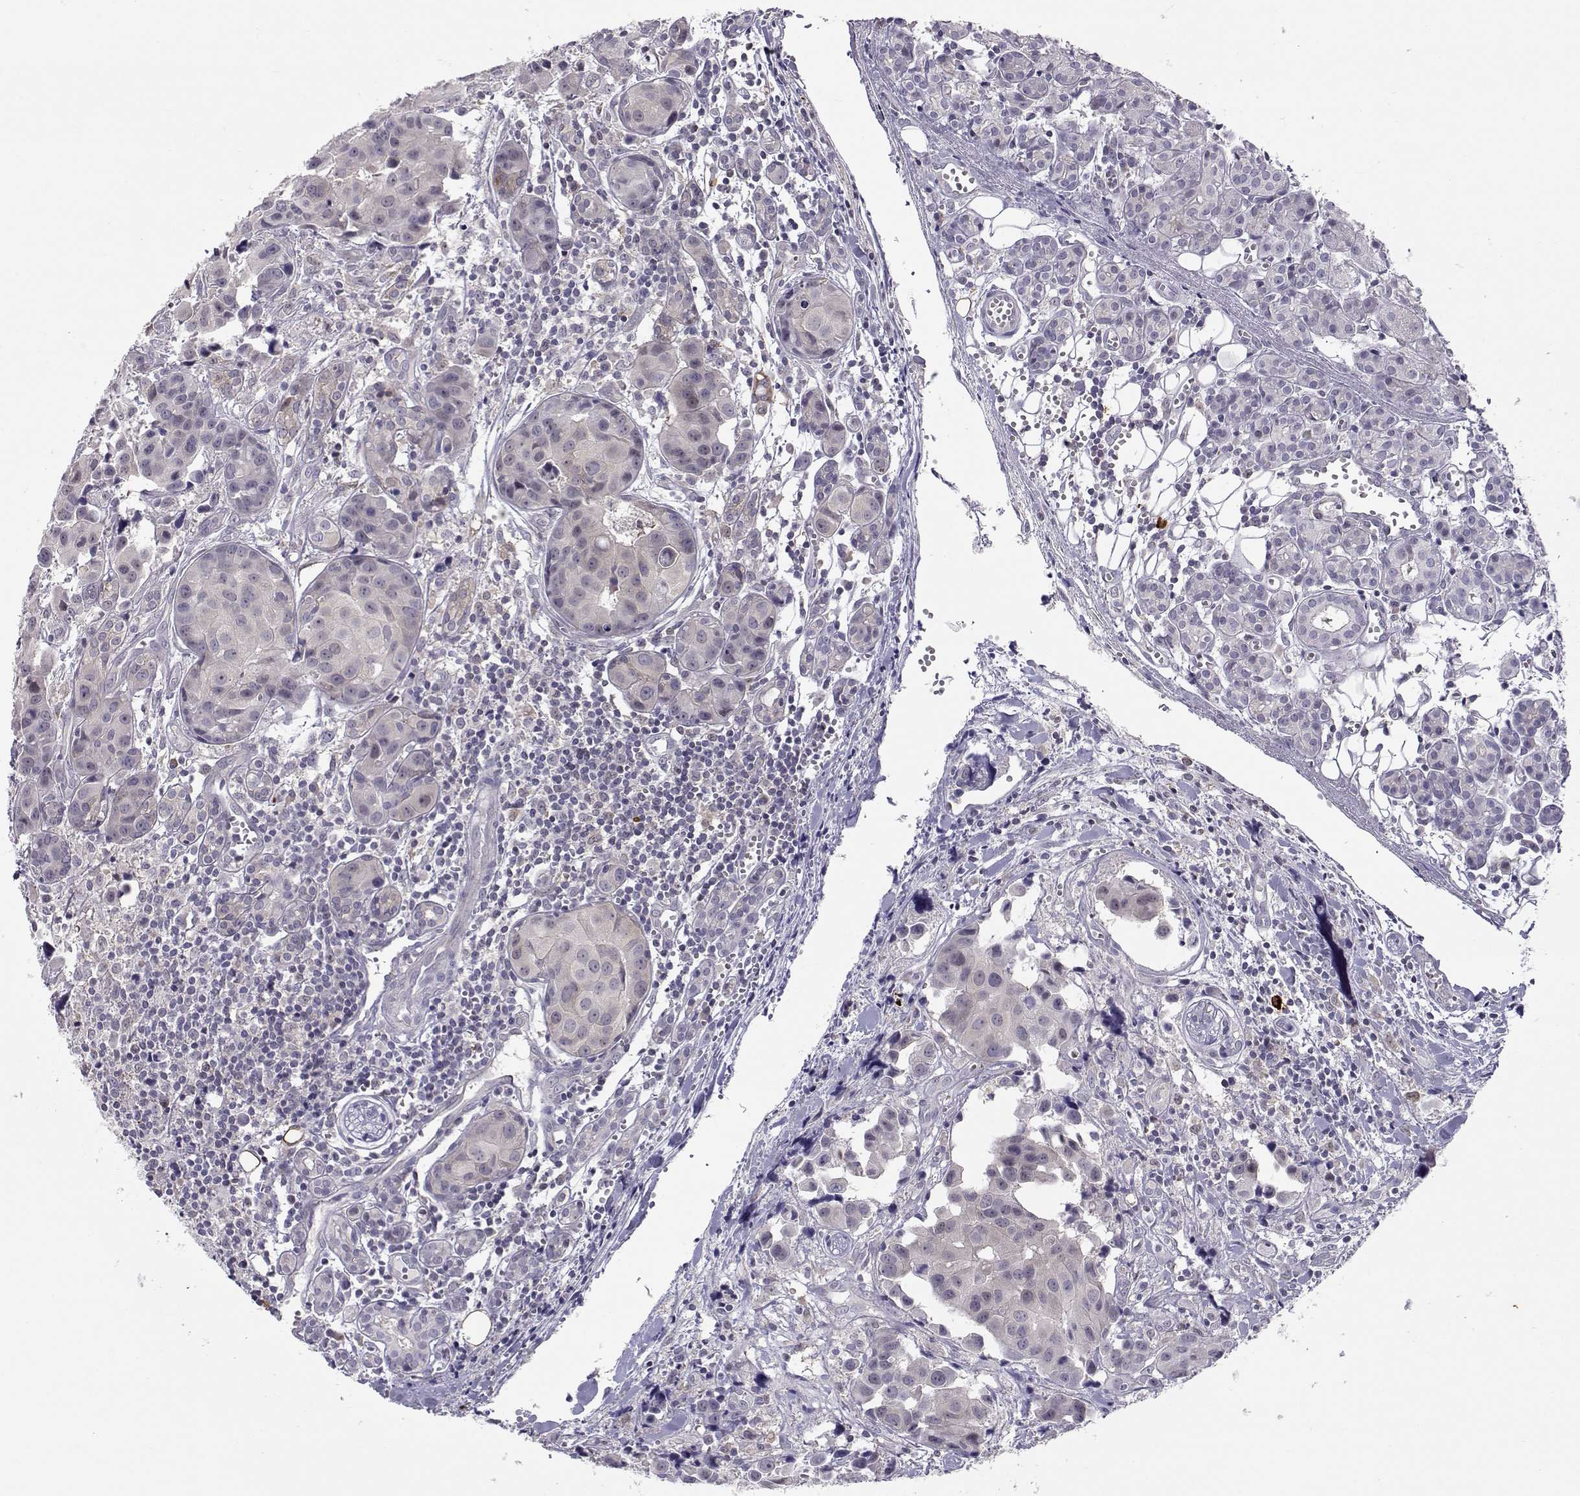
{"staining": {"intensity": "negative", "quantity": "none", "location": "none"}, "tissue": "head and neck cancer", "cell_type": "Tumor cells", "image_type": "cancer", "snomed": [{"axis": "morphology", "description": "Adenocarcinoma, NOS"}, {"axis": "topography", "description": "Head-Neck"}], "caption": "Human adenocarcinoma (head and neck) stained for a protein using IHC demonstrates no positivity in tumor cells.", "gene": "NPVF", "patient": {"sex": "male", "age": 76}}